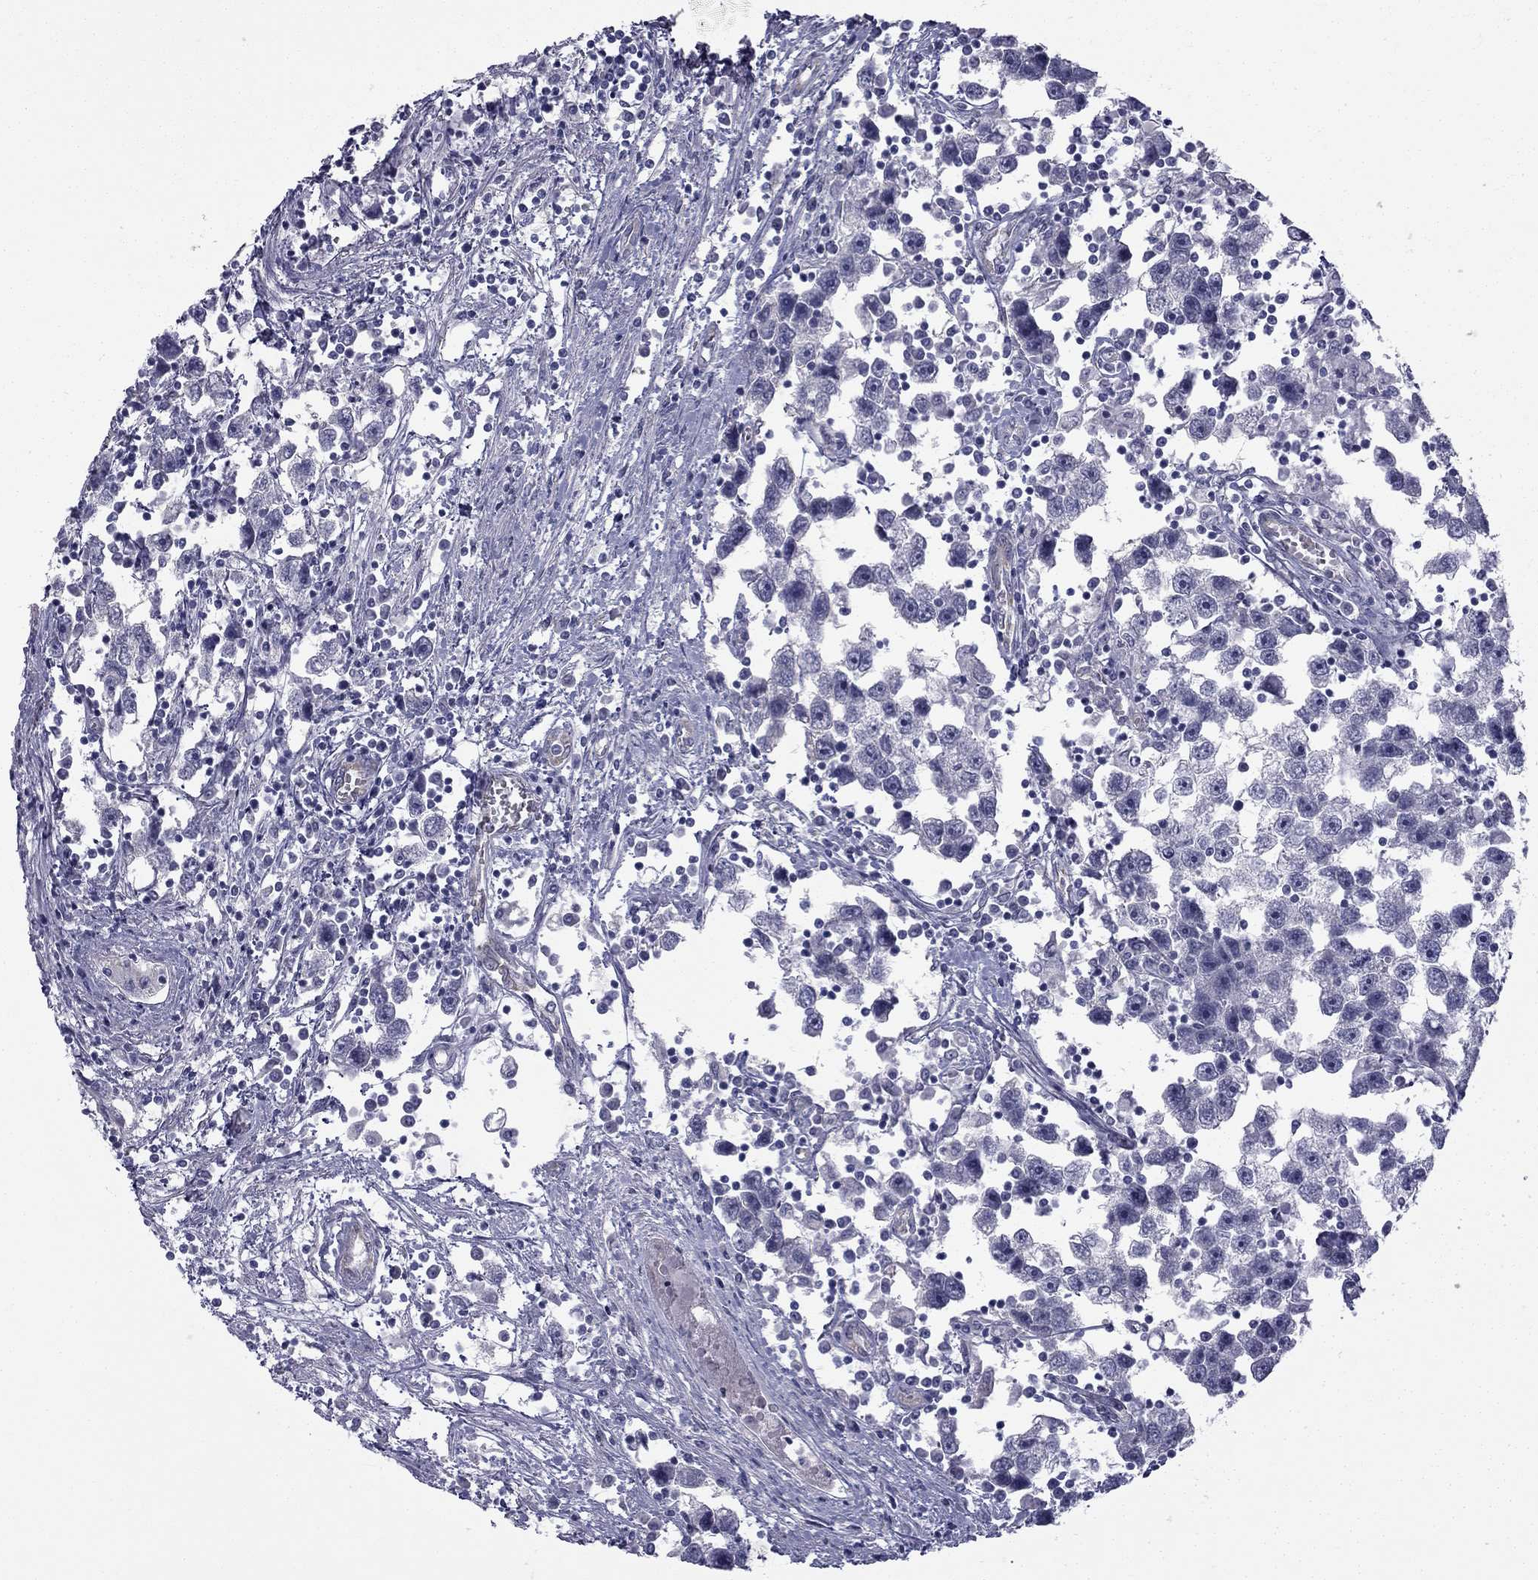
{"staining": {"intensity": "negative", "quantity": "none", "location": "none"}, "tissue": "testis cancer", "cell_type": "Tumor cells", "image_type": "cancer", "snomed": [{"axis": "morphology", "description": "Seminoma, NOS"}, {"axis": "topography", "description": "Testis"}], "caption": "A micrograph of testis seminoma stained for a protein shows no brown staining in tumor cells.", "gene": "CCDC40", "patient": {"sex": "male", "age": 30}}